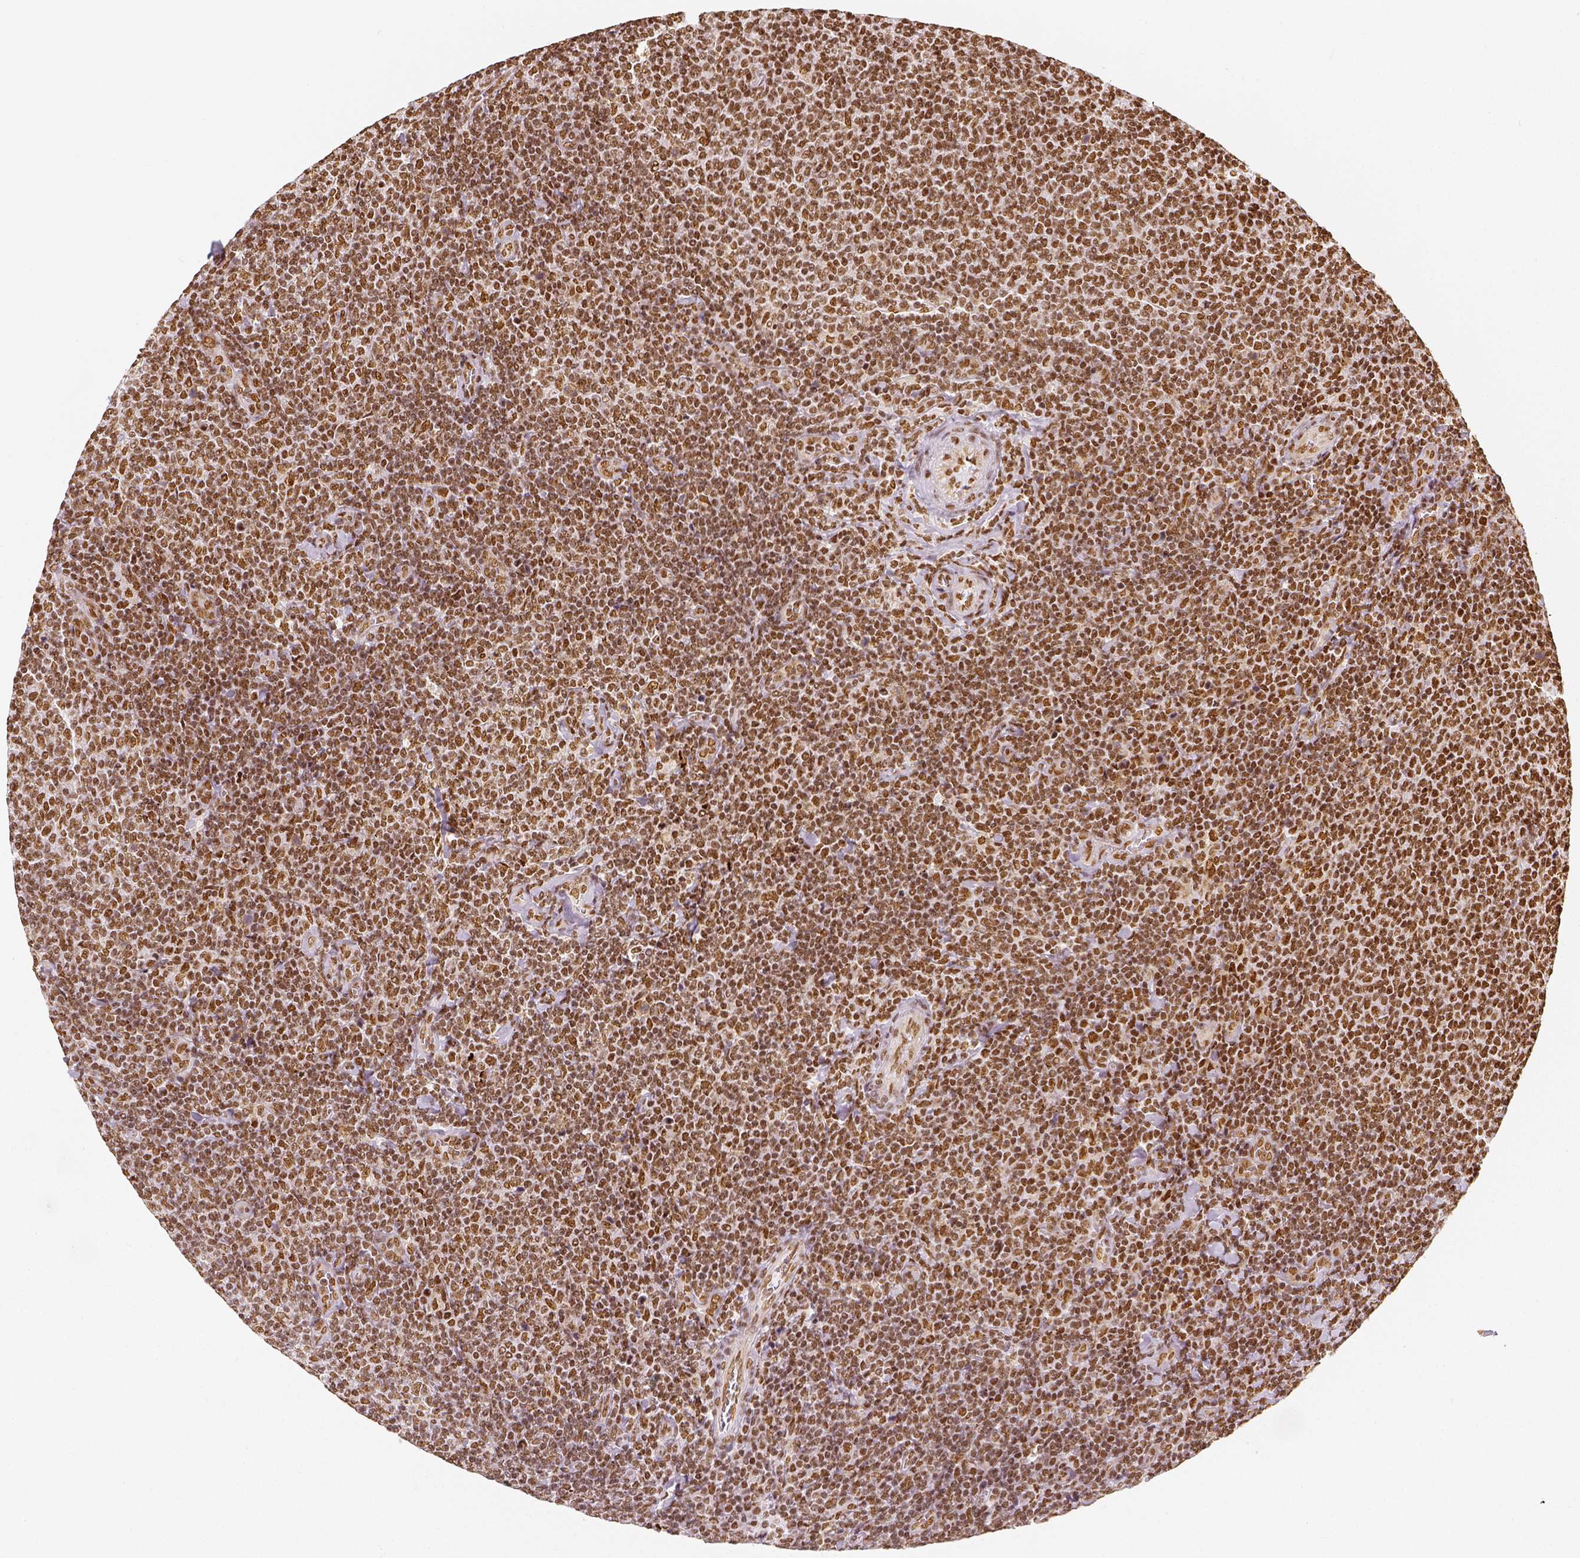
{"staining": {"intensity": "moderate", "quantity": ">75%", "location": "nuclear"}, "tissue": "lymphoma", "cell_type": "Tumor cells", "image_type": "cancer", "snomed": [{"axis": "morphology", "description": "Malignant lymphoma, non-Hodgkin's type, Low grade"}, {"axis": "topography", "description": "Lymph node"}], "caption": "DAB immunohistochemical staining of low-grade malignant lymphoma, non-Hodgkin's type demonstrates moderate nuclear protein expression in approximately >75% of tumor cells. (IHC, brightfield microscopy, high magnification).", "gene": "KDM5B", "patient": {"sex": "male", "age": 52}}